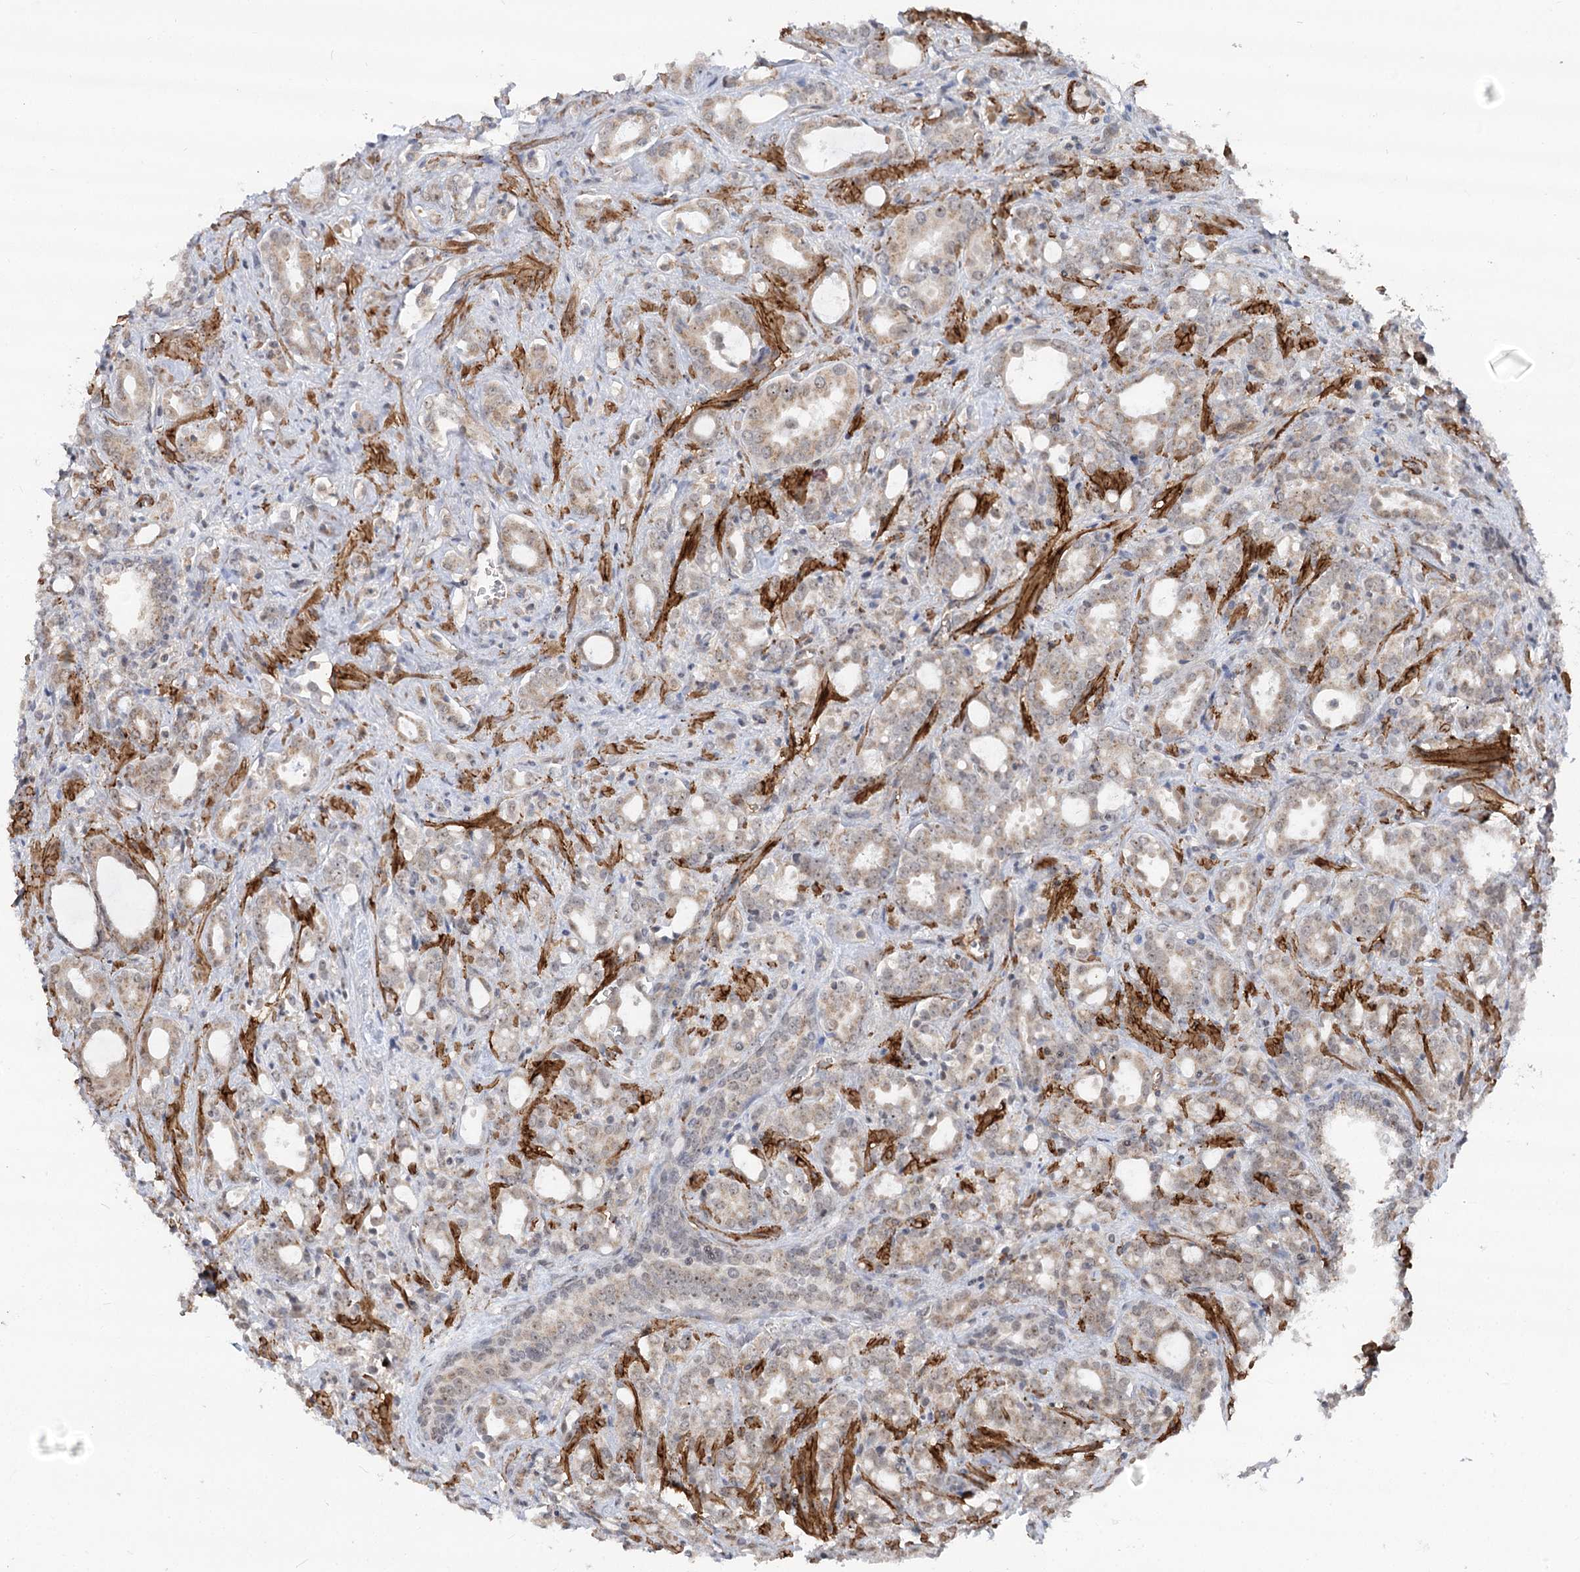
{"staining": {"intensity": "weak", "quantity": "25%-75%", "location": "cytoplasmic/membranous,nuclear"}, "tissue": "prostate cancer", "cell_type": "Tumor cells", "image_type": "cancer", "snomed": [{"axis": "morphology", "description": "Adenocarcinoma, High grade"}, {"axis": "topography", "description": "Prostate"}], "caption": "Tumor cells exhibit low levels of weak cytoplasmic/membranous and nuclear staining in approximately 25%-75% of cells in human prostate cancer.", "gene": "GNL3L", "patient": {"sex": "male", "age": 72}}